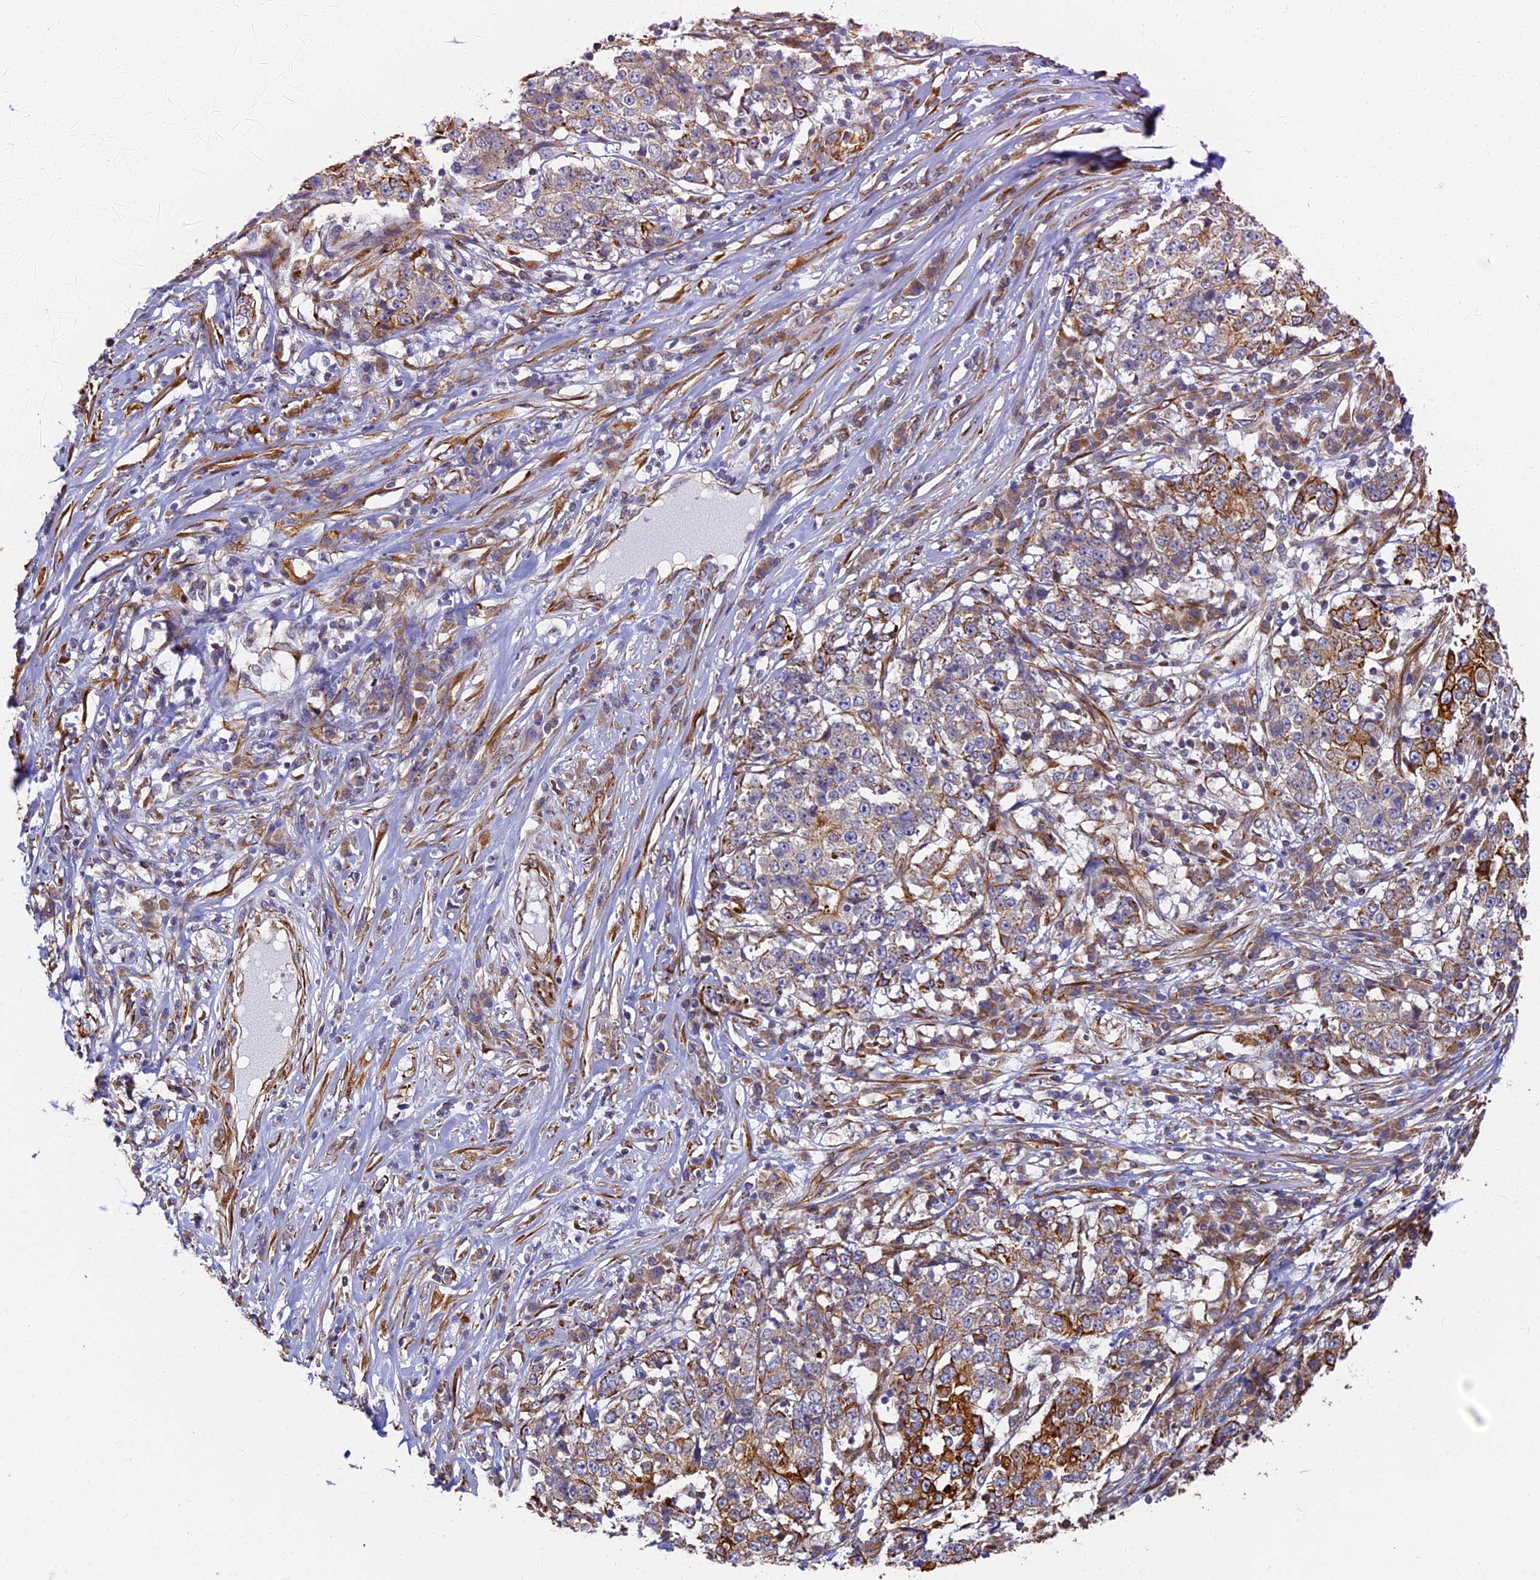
{"staining": {"intensity": "strong", "quantity": "<25%", "location": "cytoplasmic/membranous"}, "tissue": "stomach cancer", "cell_type": "Tumor cells", "image_type": "cancer", "snomed": [{"axis": "morphology", "description": "Adenocarcinoma, NOS"}, {"axis": "topography", "description": "Stomach"}], "caption": "There is medium levels of strong cytoplasmic/membranous positivity in tumor cells of stomach cancer (adenocarcinoma), as demonstrated by immunohistochemical staining (brown color).", "gene": "LRRC57", "patient": {"sex": "male", "age": 59}}